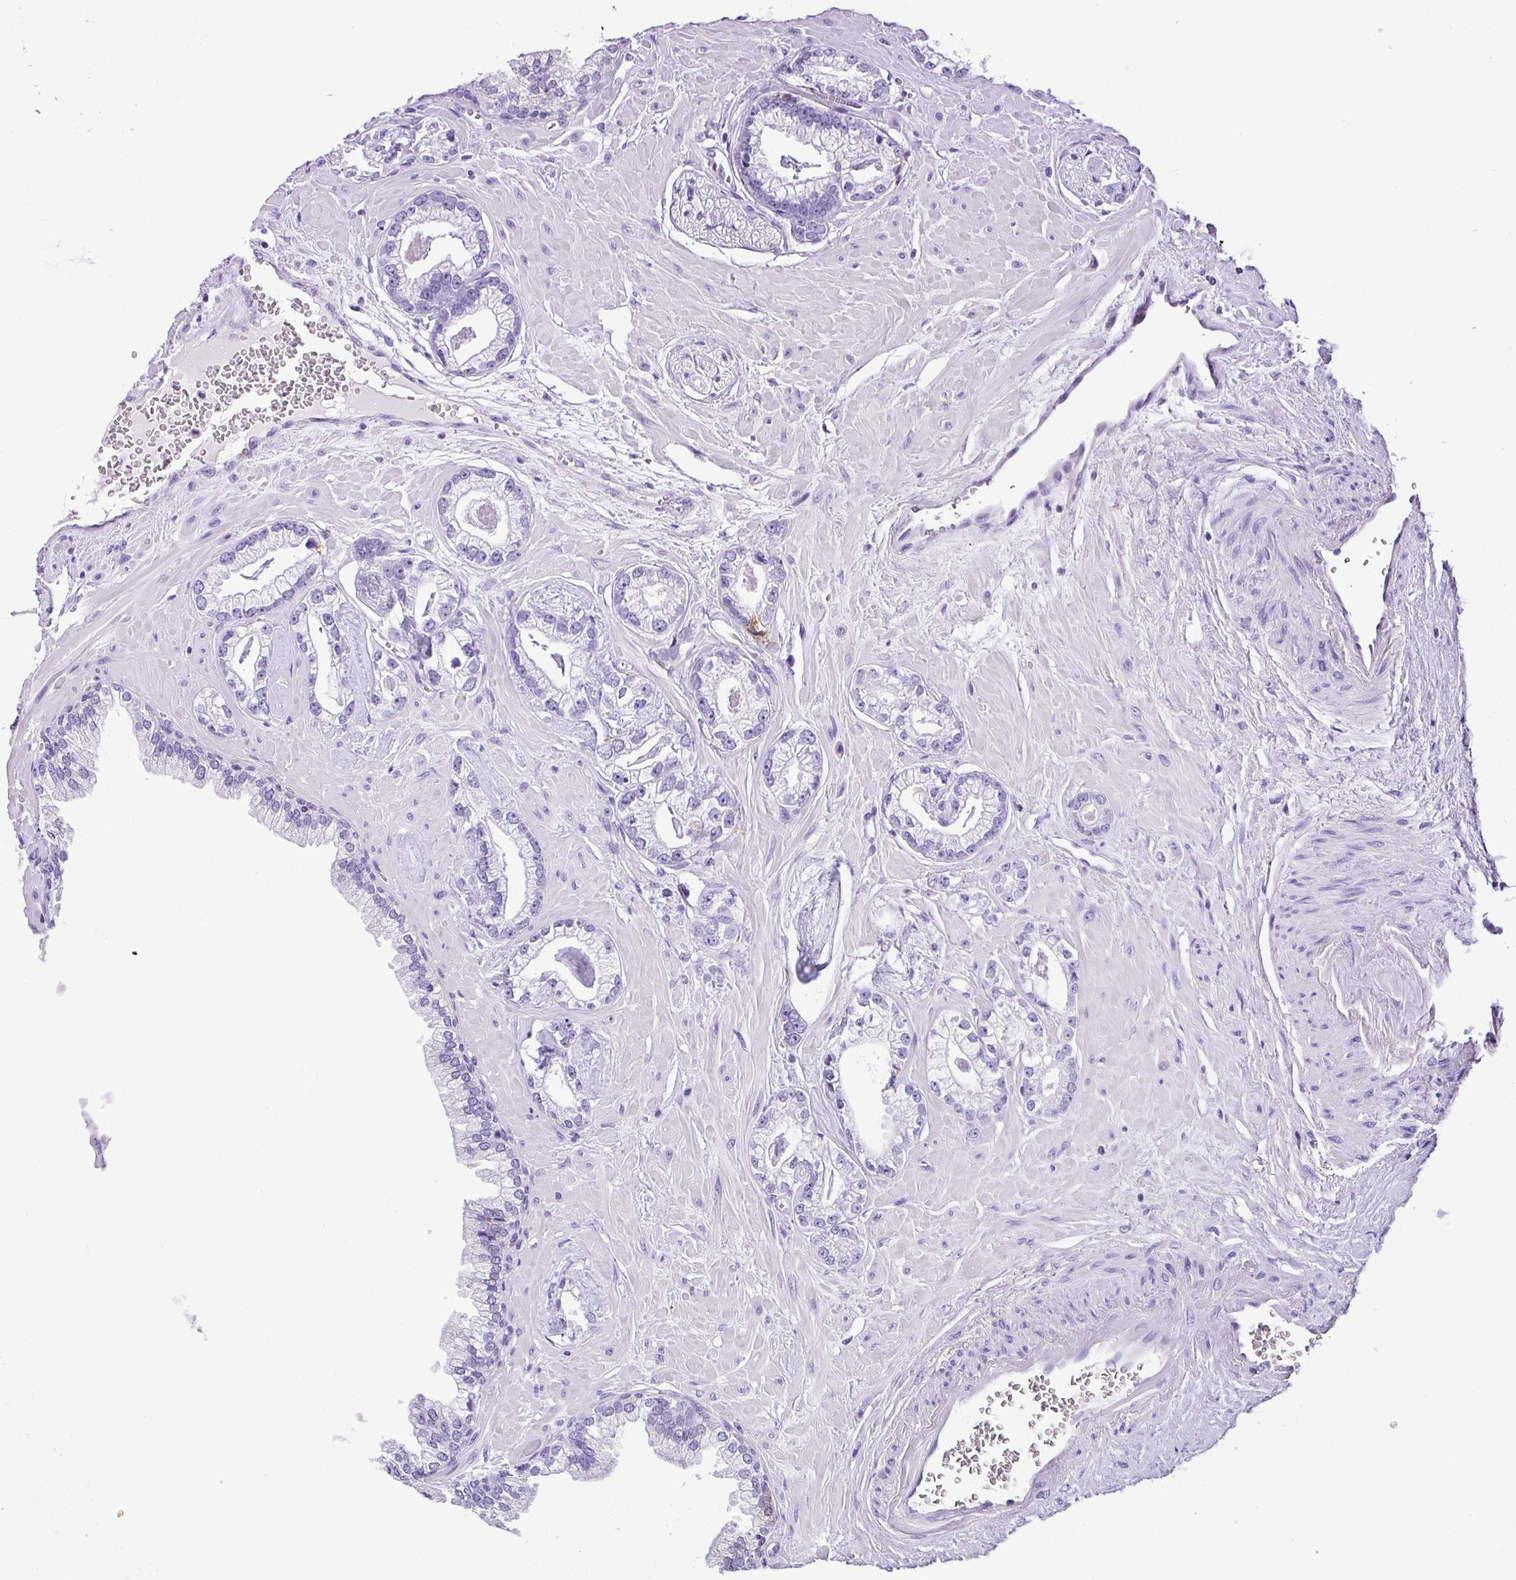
{"staining": {"intensity": "negative", "quantity": "none", "location": "none"}, "tissue": "prostate cancer", "cell_type": "Tumor cells", "image_type": "cancer", "snomed": [{"axis": "morphology", "description": "Adenocarcinoma, Low grade"}, {"axis": "topography", "description": "Prostate"}], "caption": "Micrograph shows no significant protein staining in tumor cells of low-grade adenocarcinoma (prostate).", "gene": "MUC21", "patient": {"sex": "male", "age": 60}}